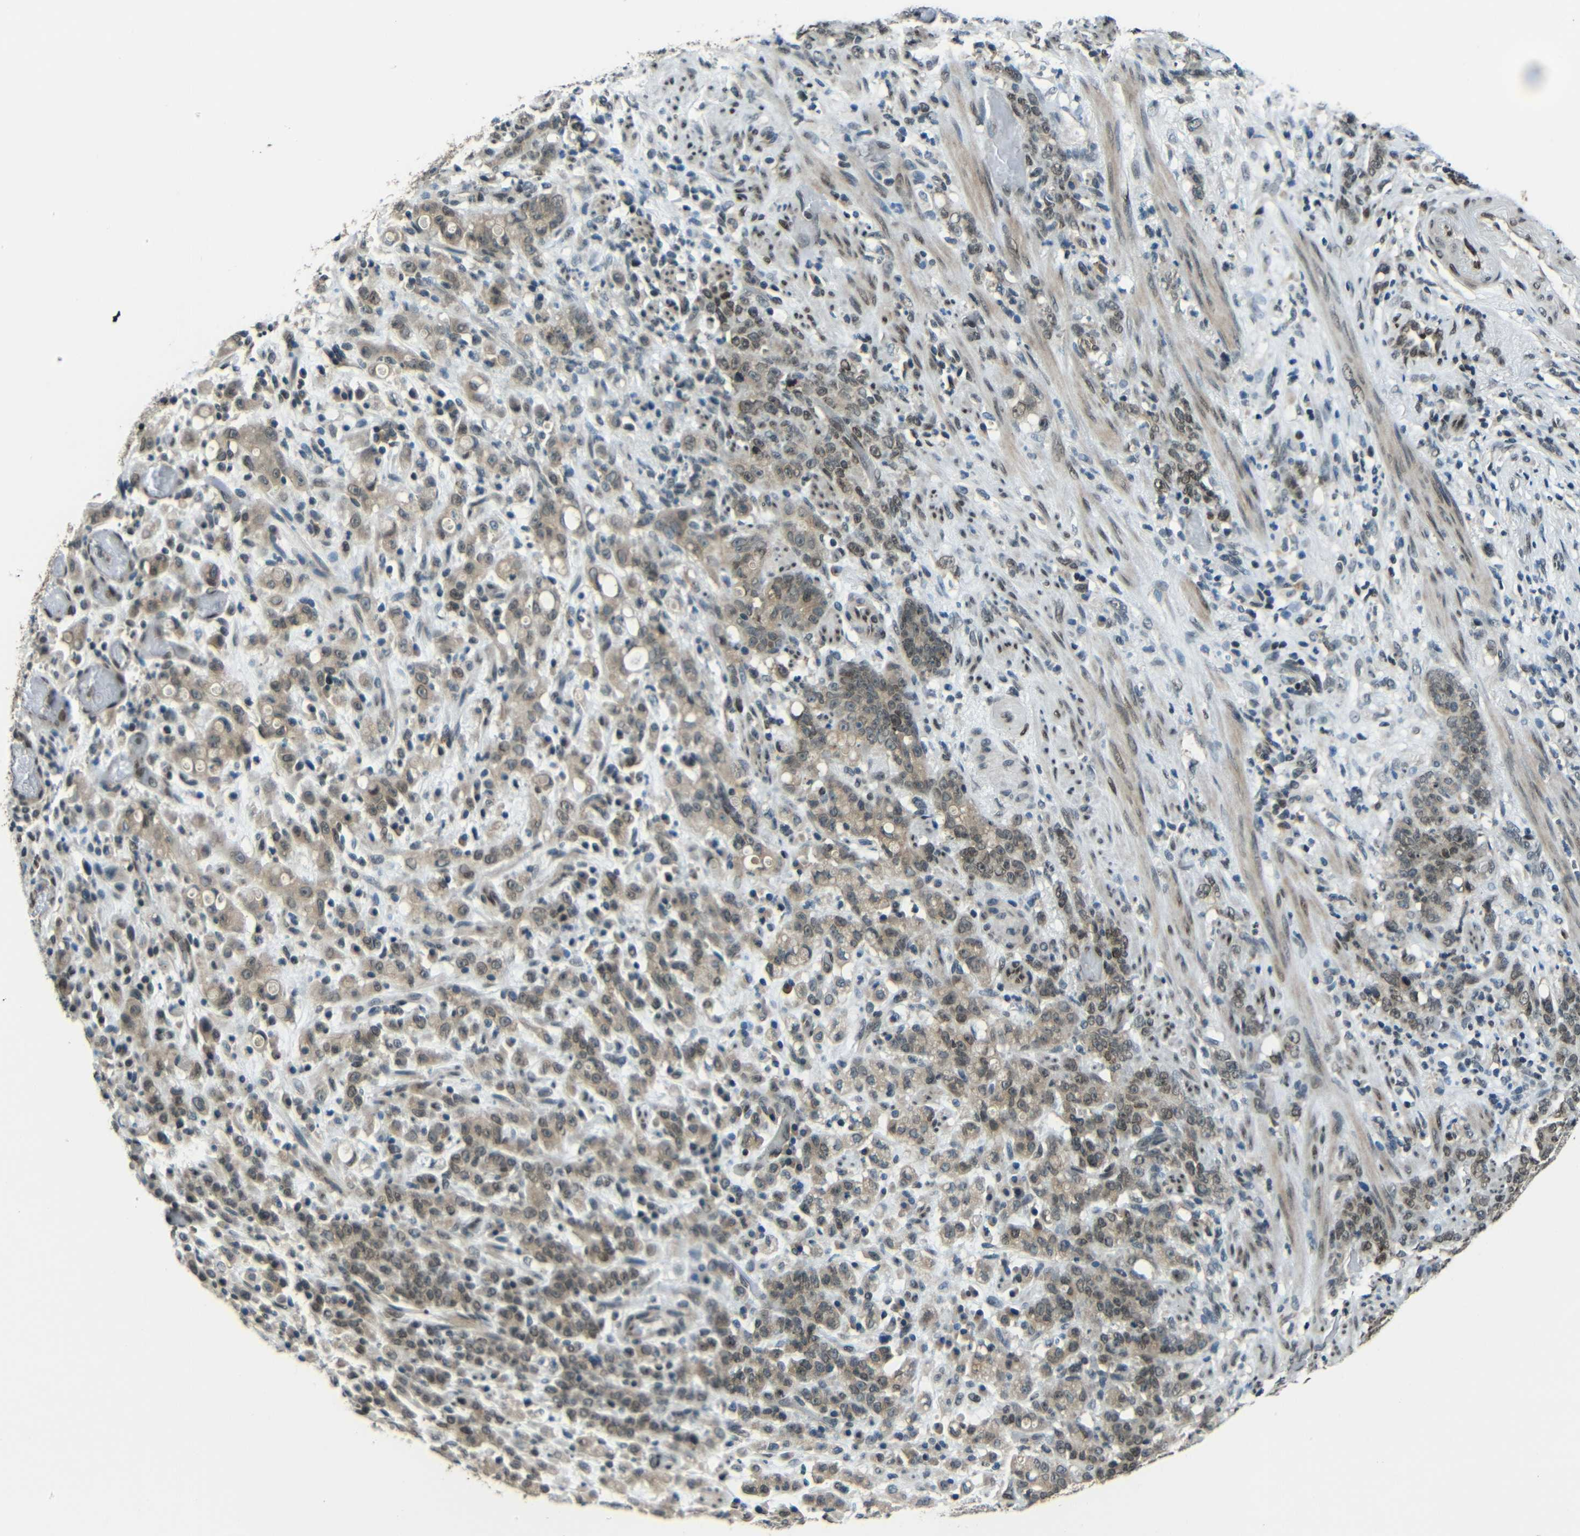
{"staining": {"intensity": "weak", "quantity": ">75%", "location": "cytoplasmic/membranous,nuclear"}, "tissue": "stomach cancer", "cell_type": "Tumor cells", "image_type": "cancer", "snomed": [{"axis": "morphology", "description": "Adenocarcinoma, NOS"}, {"axis": "topography", "description": "Stomach, lower"}], "caption": "This histopathology image displays IHC staining of stomach cancer, with low weak cytoplasmic/membranous and nuclear staining in approximately >75% of tumor cells.", "gene": "PSIP1", "patient": {"sex": "male", "age": 88}}